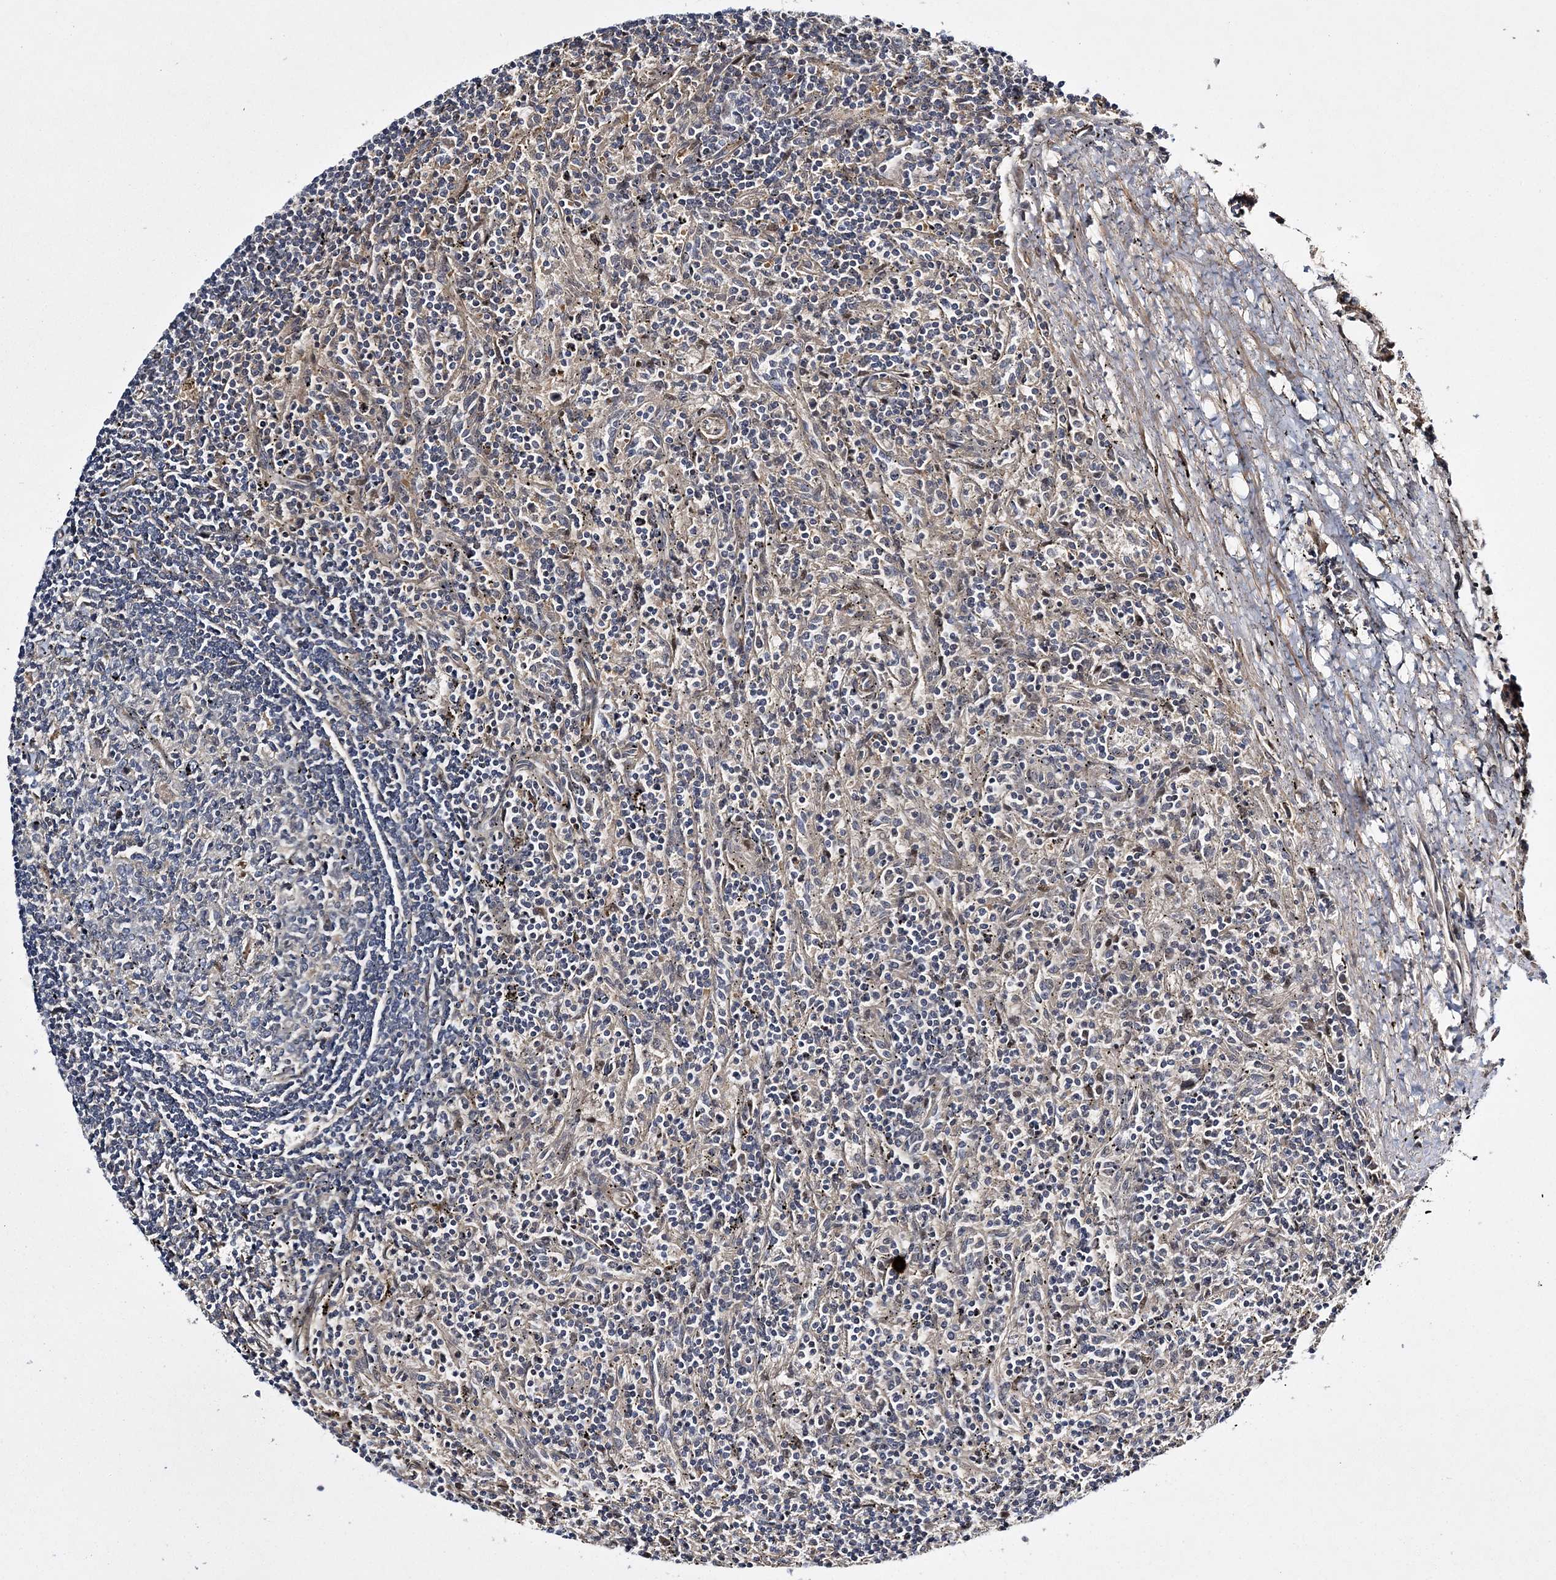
{"staining": {"intensity": "negative", "quantity": "none", "location": "none"}, "tissue": "lymphoma", "cell_type": "Tumor cells", "image_type": "cancer", "snomed": [{"axis": "morphology", "description": "Malignant lymphoma, non-Hodgkin's type, Low grade"}, {"axis": "topography", "description": "Spleen"}], "caption": "DAB (3,3'-diaminobenzidine) immunohistochemical staining of lymphoma reveals no significant positivity in tumor cells.", "gene": "CALN1", "patient": {"sex": "male", "age": 76}}